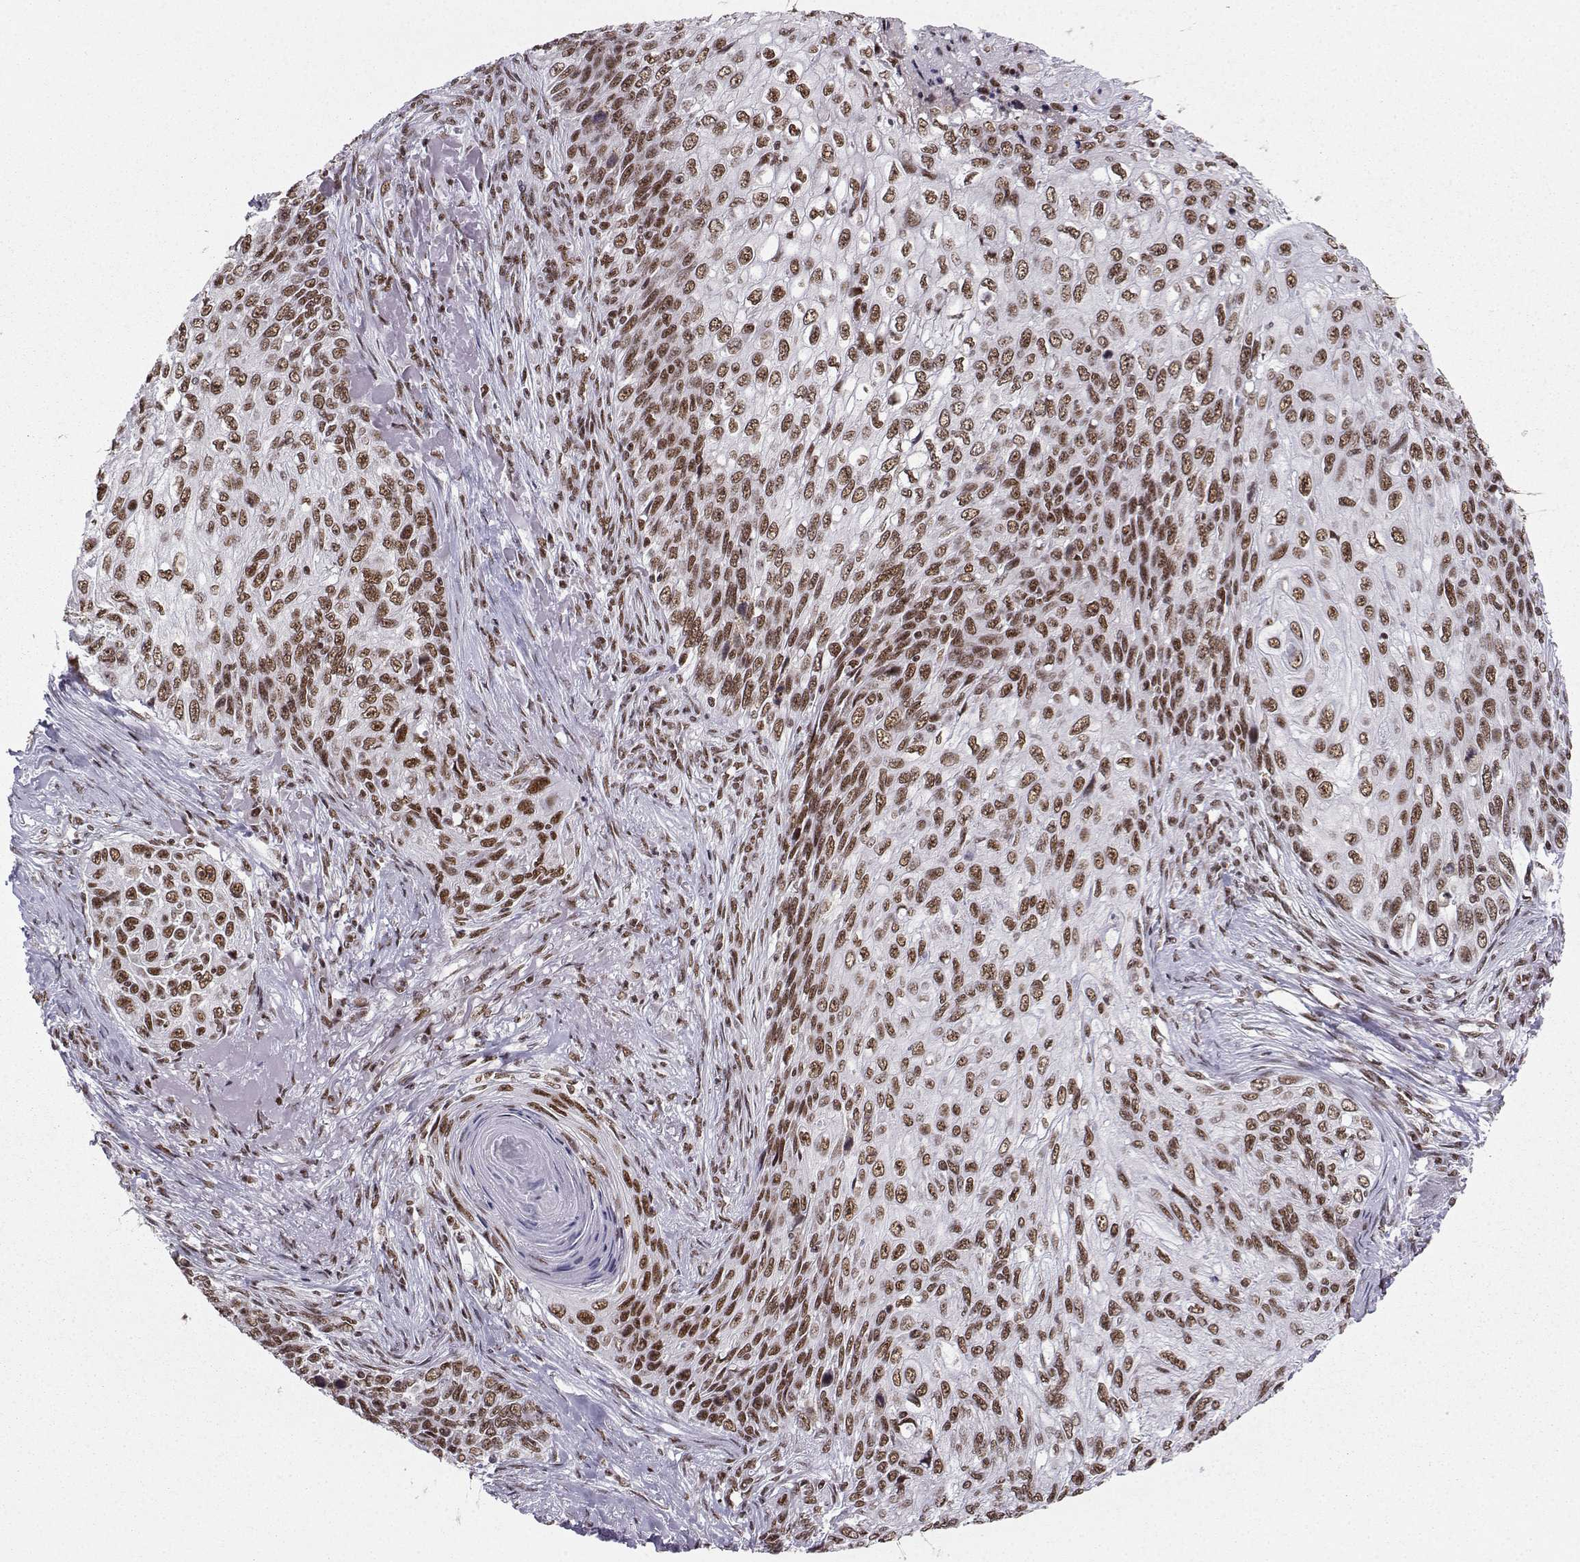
{"staining": {"intensity": "moderate", "quantity": "25%-75%", "location": "nuclear"}, "tissue": "skin cancer", "cell_type": "Tumor cells", "image_type": "cancer", "snomed": [{"axis": "morphology", "description": "Squamous cell carcinoma, NOS"}, {"axis": "topography", "description": "Skin"}], "caption": "Protein analysis of skin cancer tissue reveals moderate nuclear staining in approximately 25%-75% of tumor cells. (DAB IHC with brightfield microscopy, high magnification).", "gene": "SNRPB2", "patient": {"sex": "male", "age": 92}}